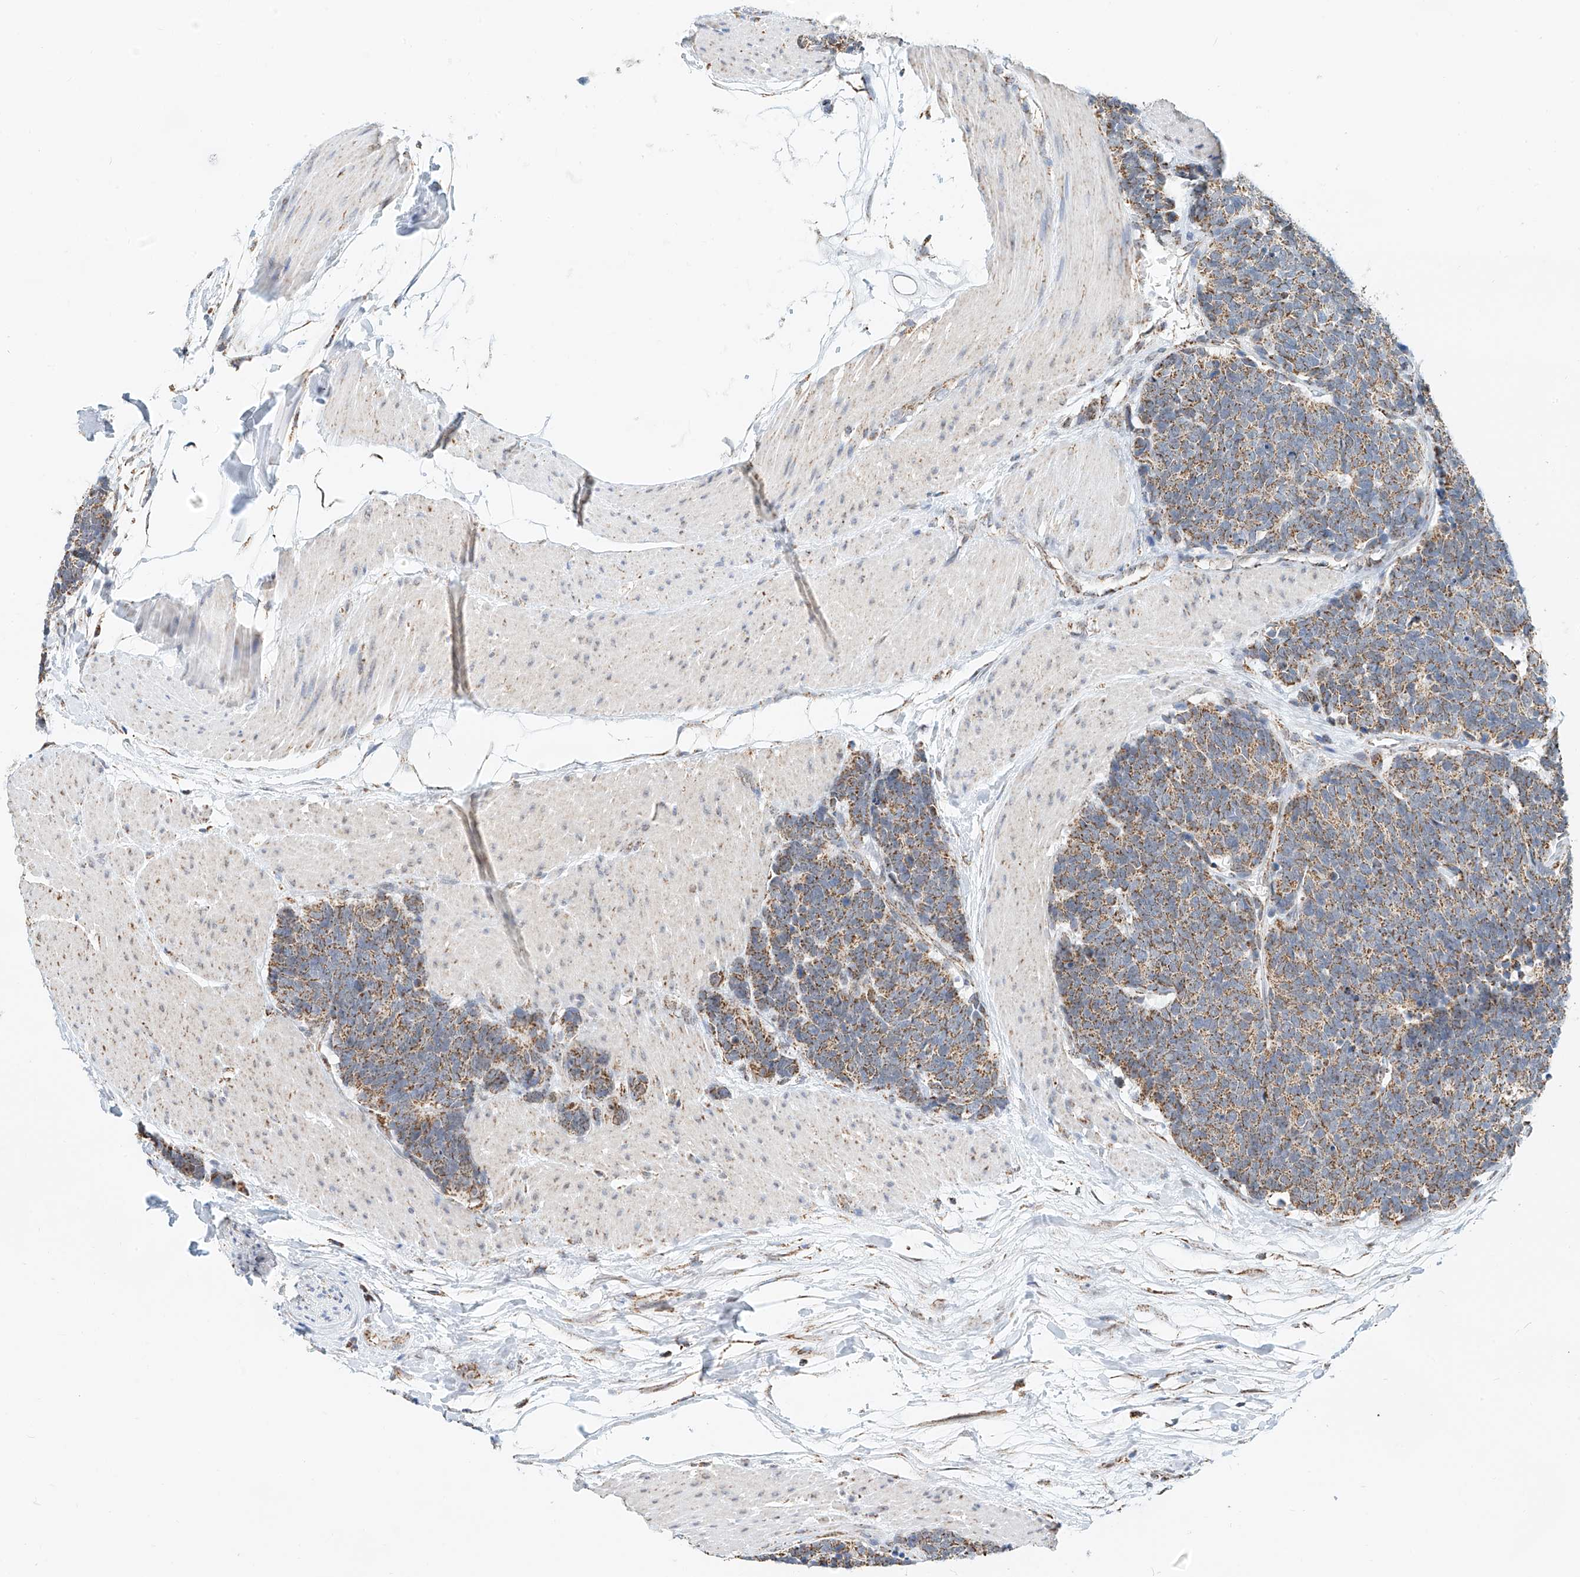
{"staining": {"intensity": "moderate", "quantity": ">75%", "location": "cytoplasmic/membranous"}, "tissue": "carcinoid", "cell_type": "Tumor cells", "image_type": "cancer", "snomed": [{"axis": "morphology", "description": "Carcinoma, NOS"}, {"axis": "morphology", "description": "Carcinoid, malignant, NOS"}, {"axis": "topography", "description": "Urinary bladder"}], "caption": "DAB (3,3'-diaminobenzidine) immunohistochemical staining of carcinoid demonstrates moderate cytoplasmic/membranous protein staining in about >75% of tumor cells.", "gene": "NALCN", "patient": {"sex": "male", "age": 57}}